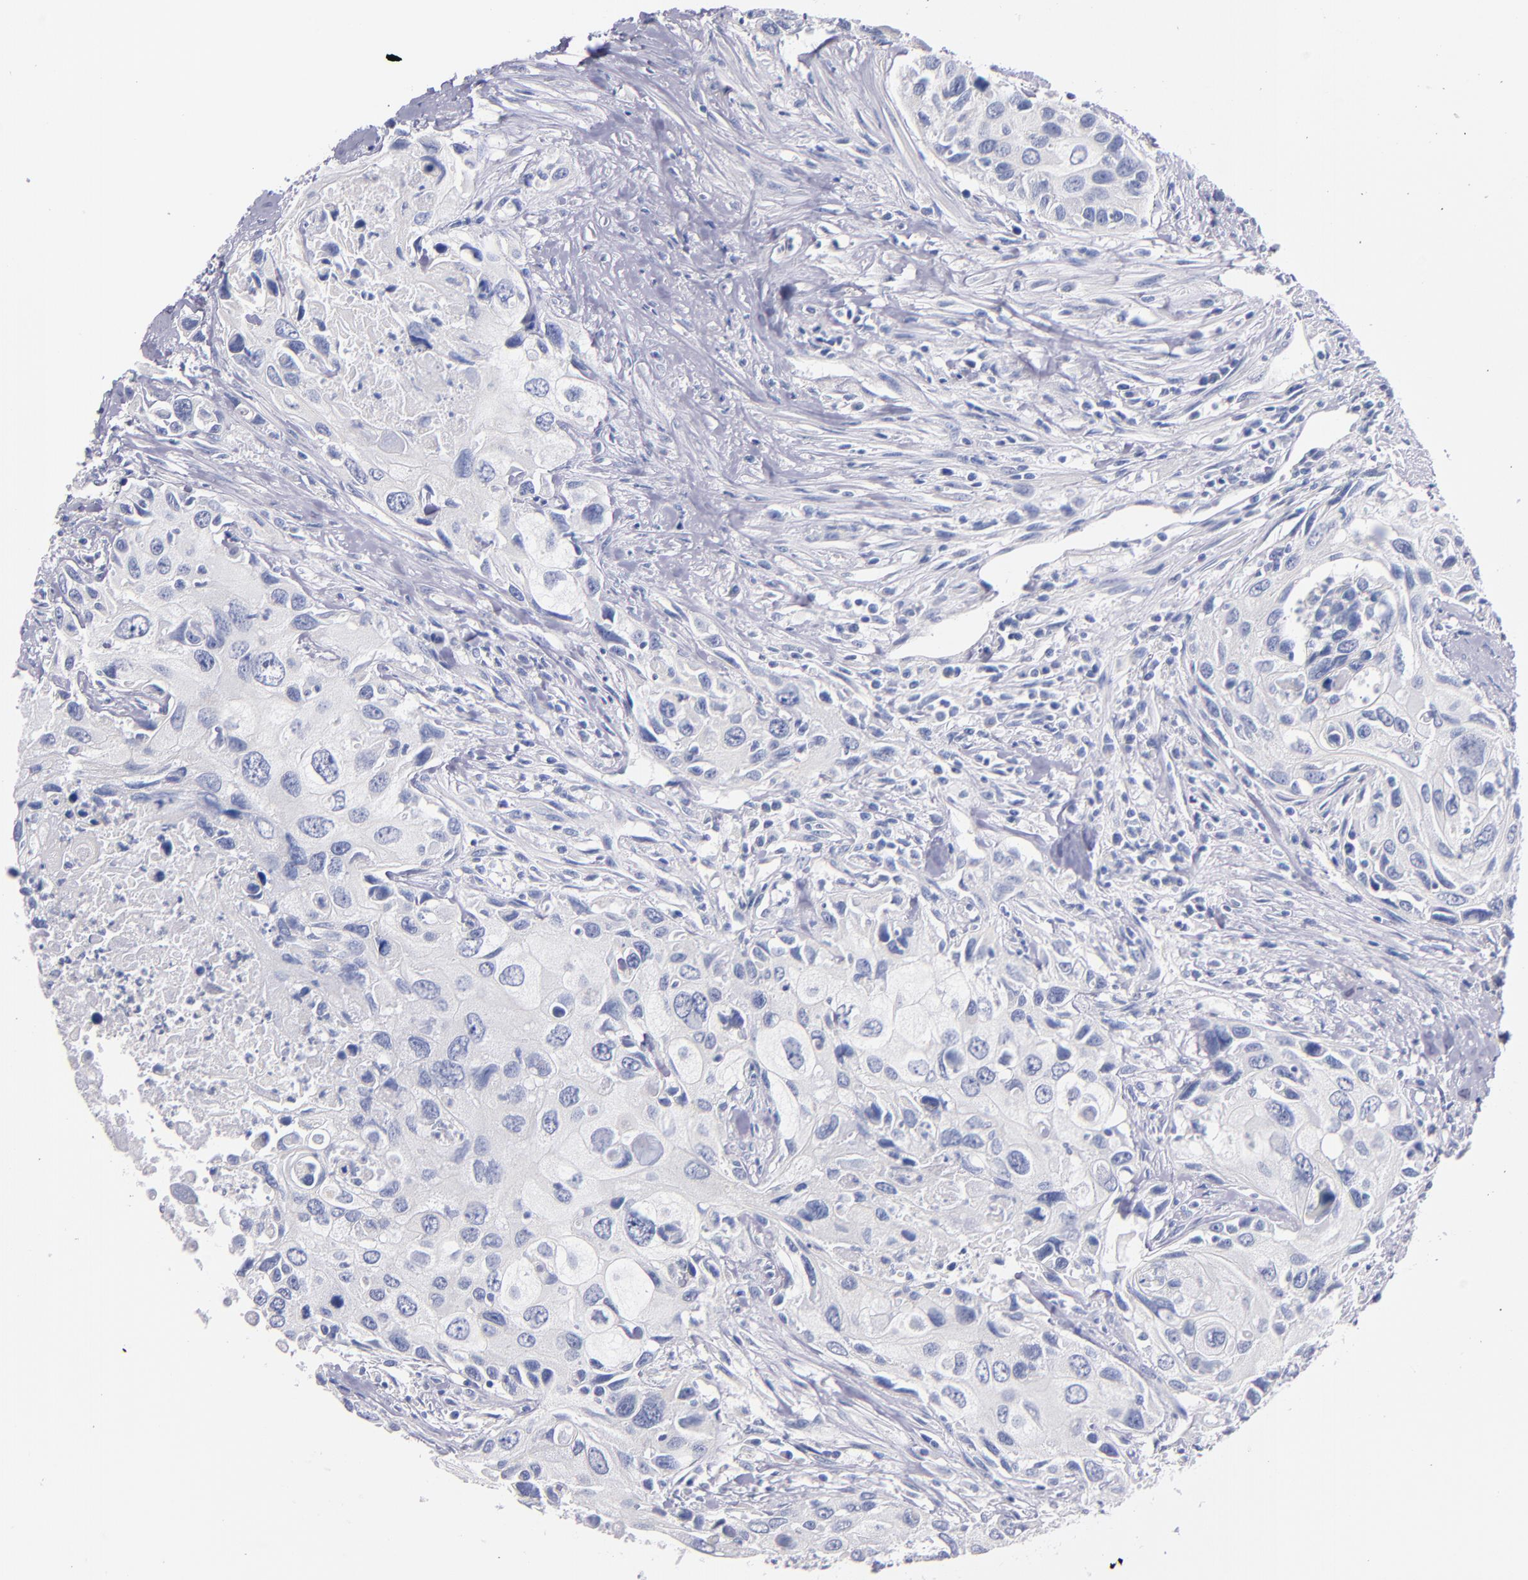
{"staining": {"intensity": "negative", "quantity": "none", "location": "none"}, "tissue": "urothelial cancer", "cell_type": "Tumor cells", "image_type": "cancer", "snomed": [{"axis": "morphology", "description": "Urothelial carcinoma, High grade"}, {"axis": "topography", "description": "Urinary bladder"}], "caption": "Immunohistochemistry (IHC) image of urothelial cancer stained for a protein (brown), which exhibits no staining in tumor cells.", "gene": "CNTNAP2", "patient": {"sex": "male", "age": 71}}